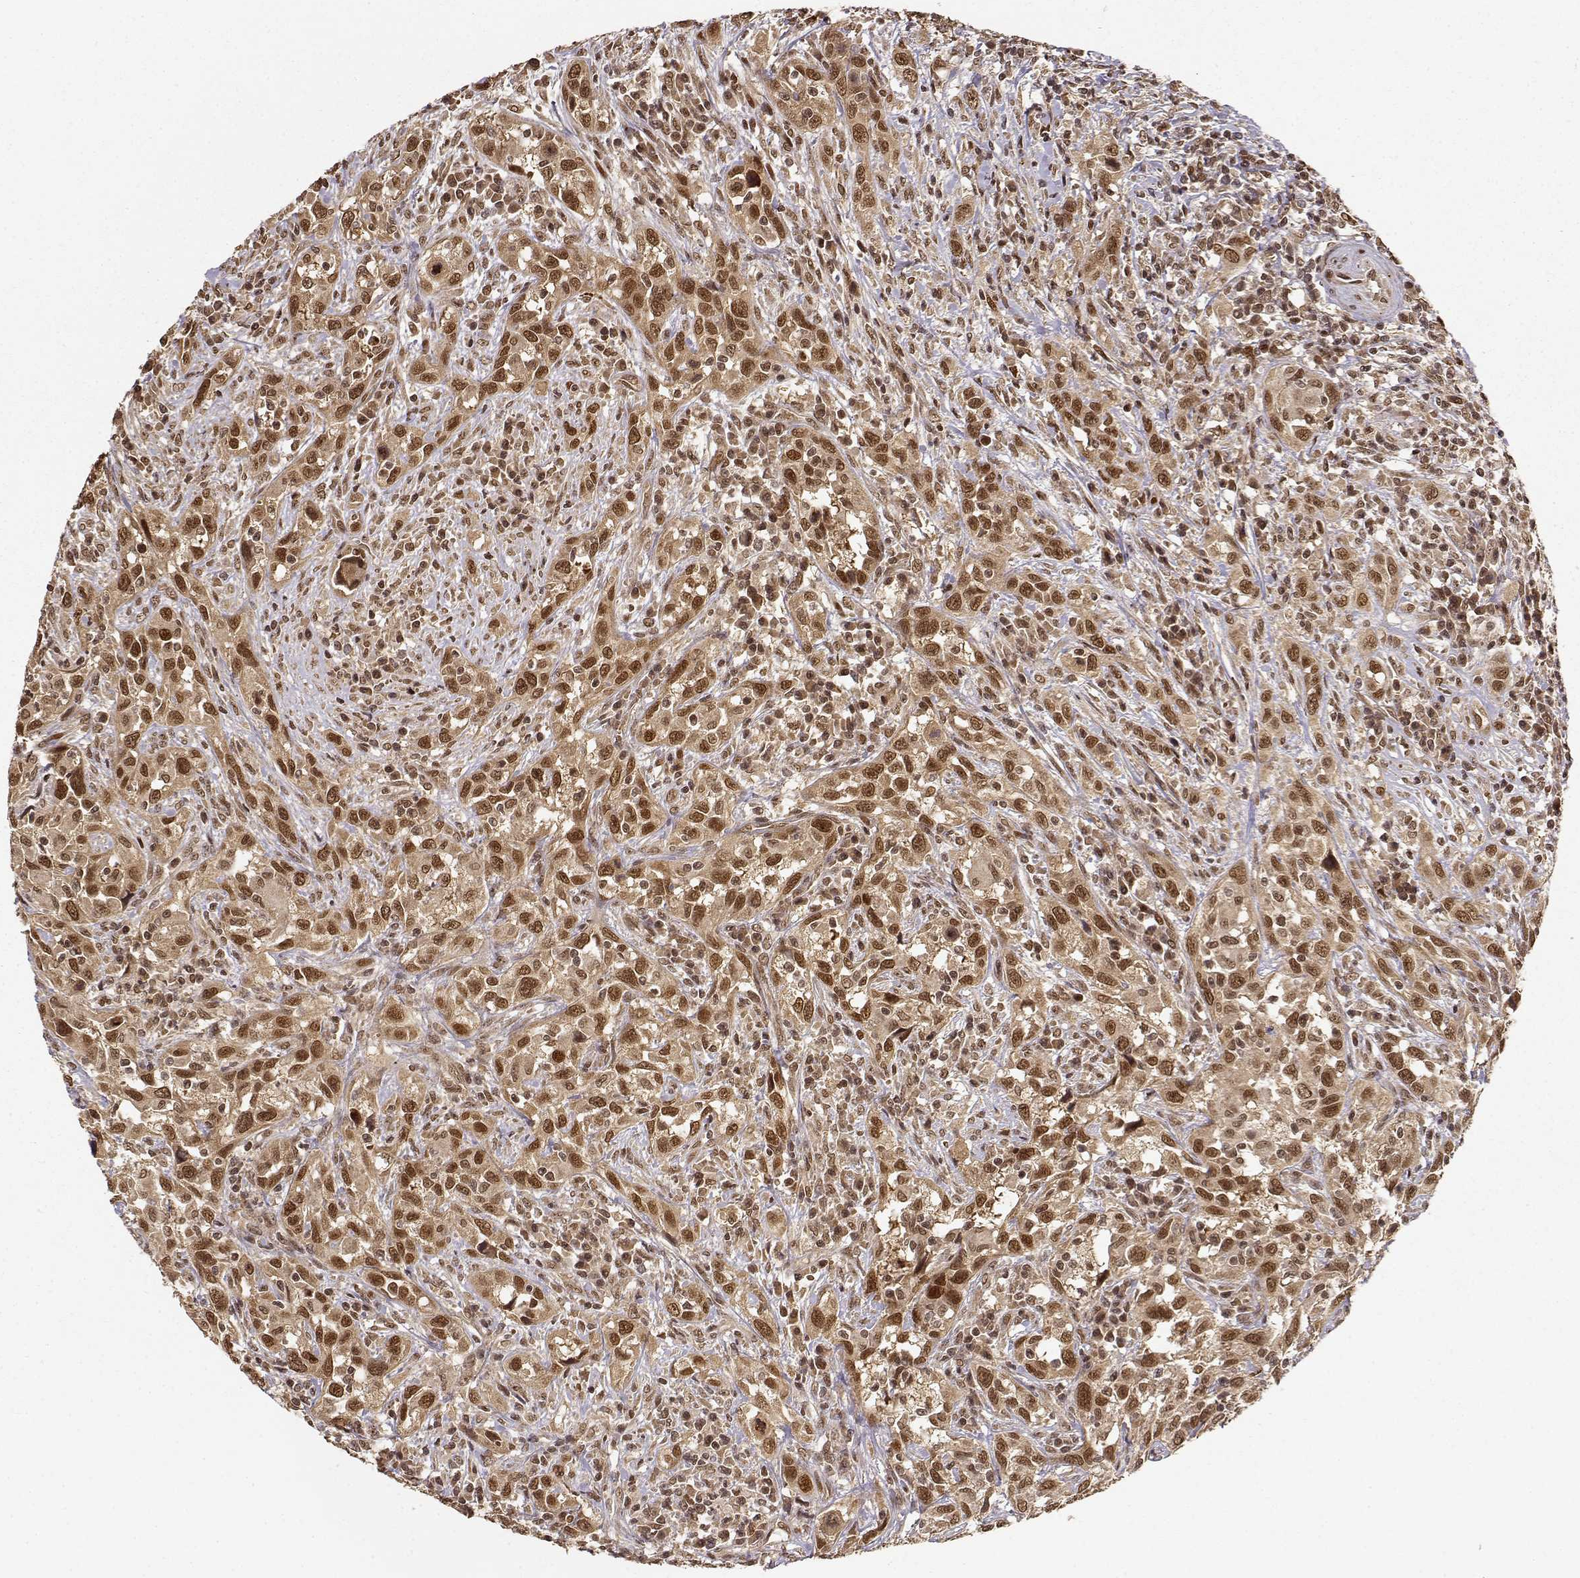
{"staining": {"intensity": "moderate", "quantity": ">75%", "location": "cytoplasmic/membranous,nuclear"}, "tissue": "urothelial cancer", "cell_type": "Tumor cells", "image_type": "cancer", "snomed": [{"axis": "morphology", "description": "Urothelial carcinoma, NOS"}, {"axis": "morphology", "description": "Urothelial carcinoma, High grade"}, {"axis": "topography", "description": "Urinary bladder"}], "caption": "Urothelial cancer stained with immunohistochemistry demonstrates moderate cytoplasmic/membranous and nuclear staining in about >75% of tumor cells. The staining is performed using DAB (3,3'-diaminobenzidine) brown chromogen to label protein expression. The nuclei are counter-stained blue using hematoxylin.", "gene": "MAEA", "patient": {"sex": "female", "age": 64}}